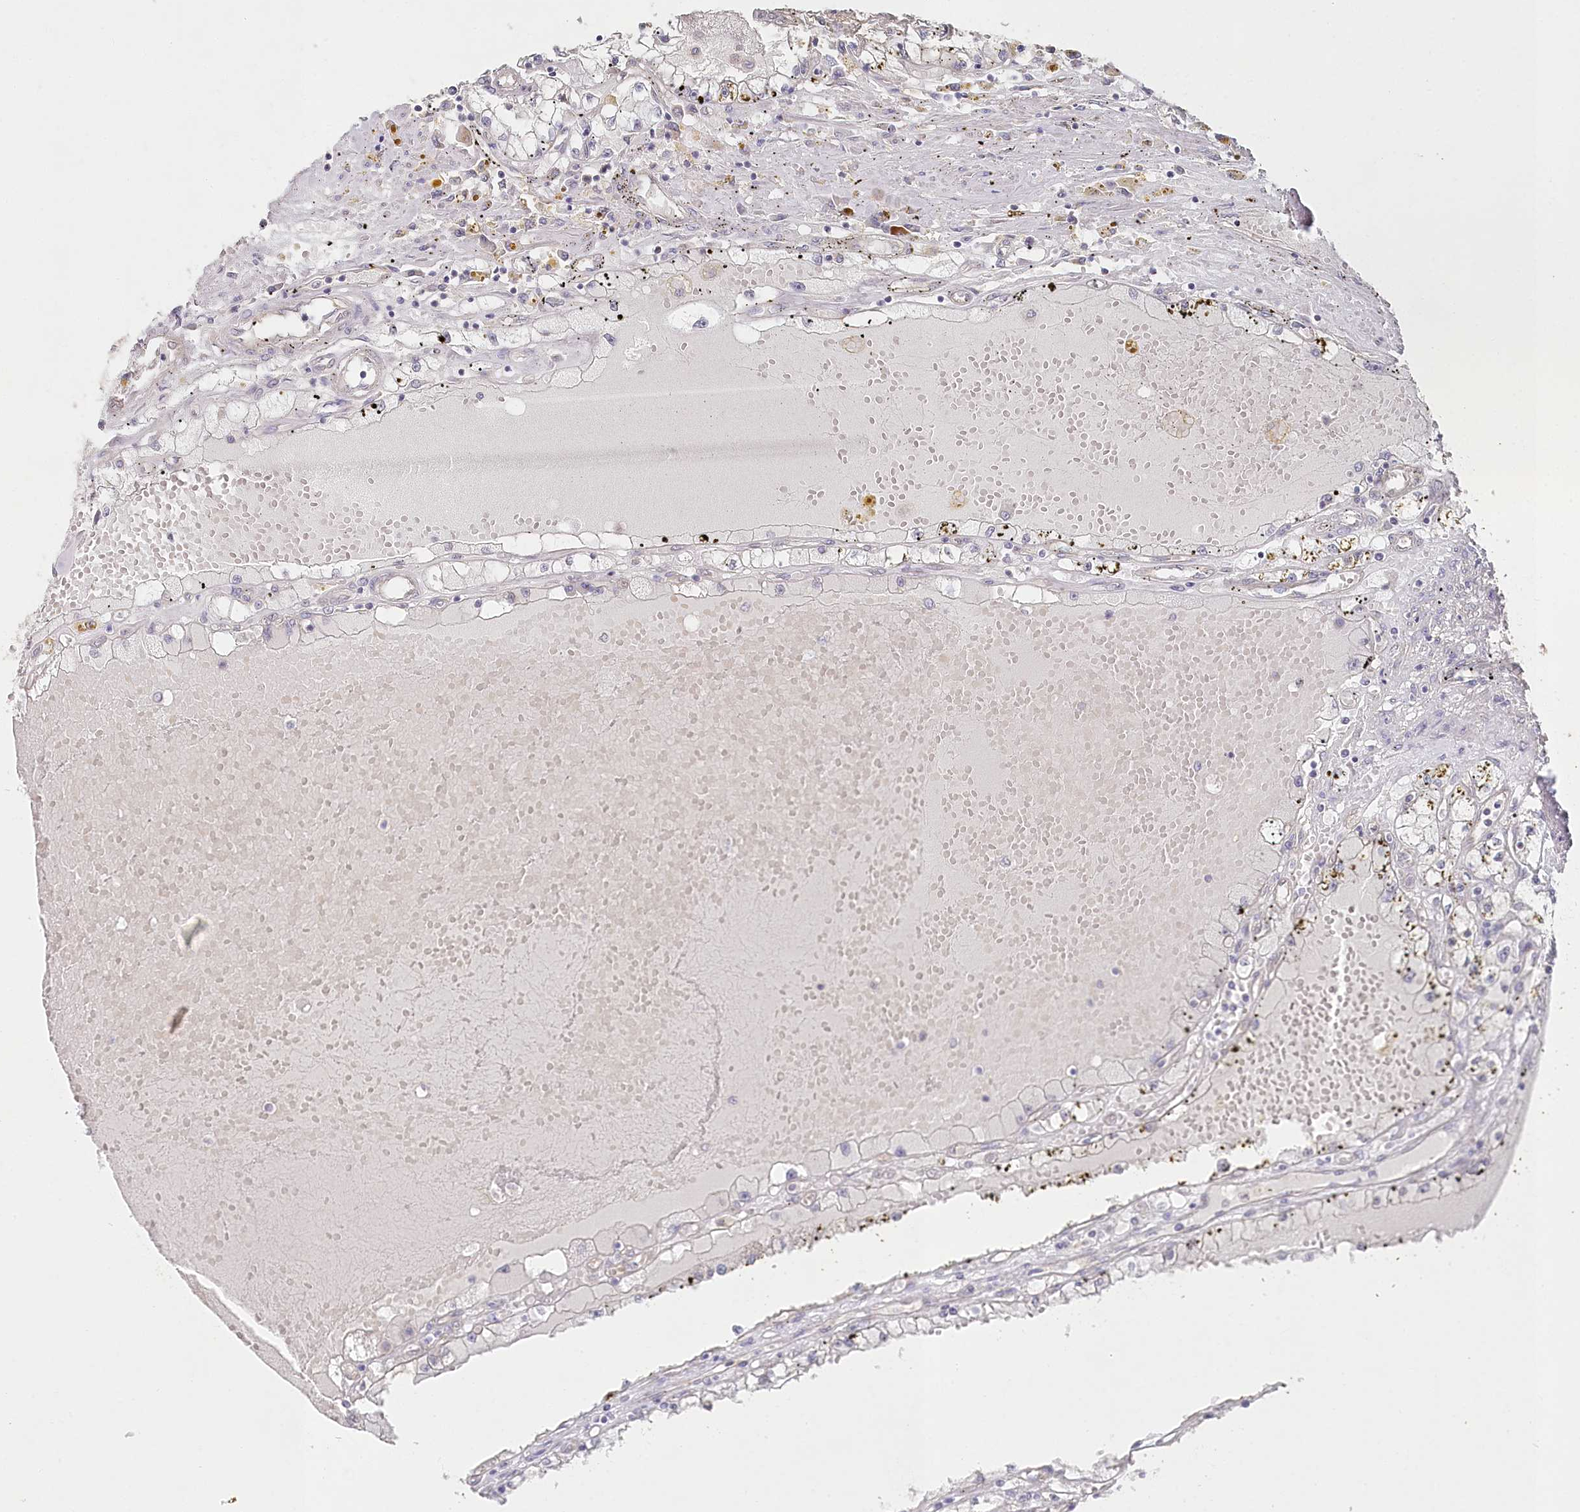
{"staining": {"intensity": "negative", "quantity": "none", "location": "none"}, "tissue": "renal cancer", "cell_type": "Tumor cells", "image_type": "cancer", "snomed": [{"axis": "morphology", "description": "Adenocarcinoma, NOS"}, {"axis": "topography", "description": "Kidney"}], "caption": "Immunohistochemistry photomicrograph of neoplastic tissue: human renal cancer stained with DAB (3,3'-diaminobenzidine) displays no significant protein expression in tumor cells. (DAB IHC, high magnification).", "gene": "AAMDC", "patient": {"sex": "male", "age": 56}}